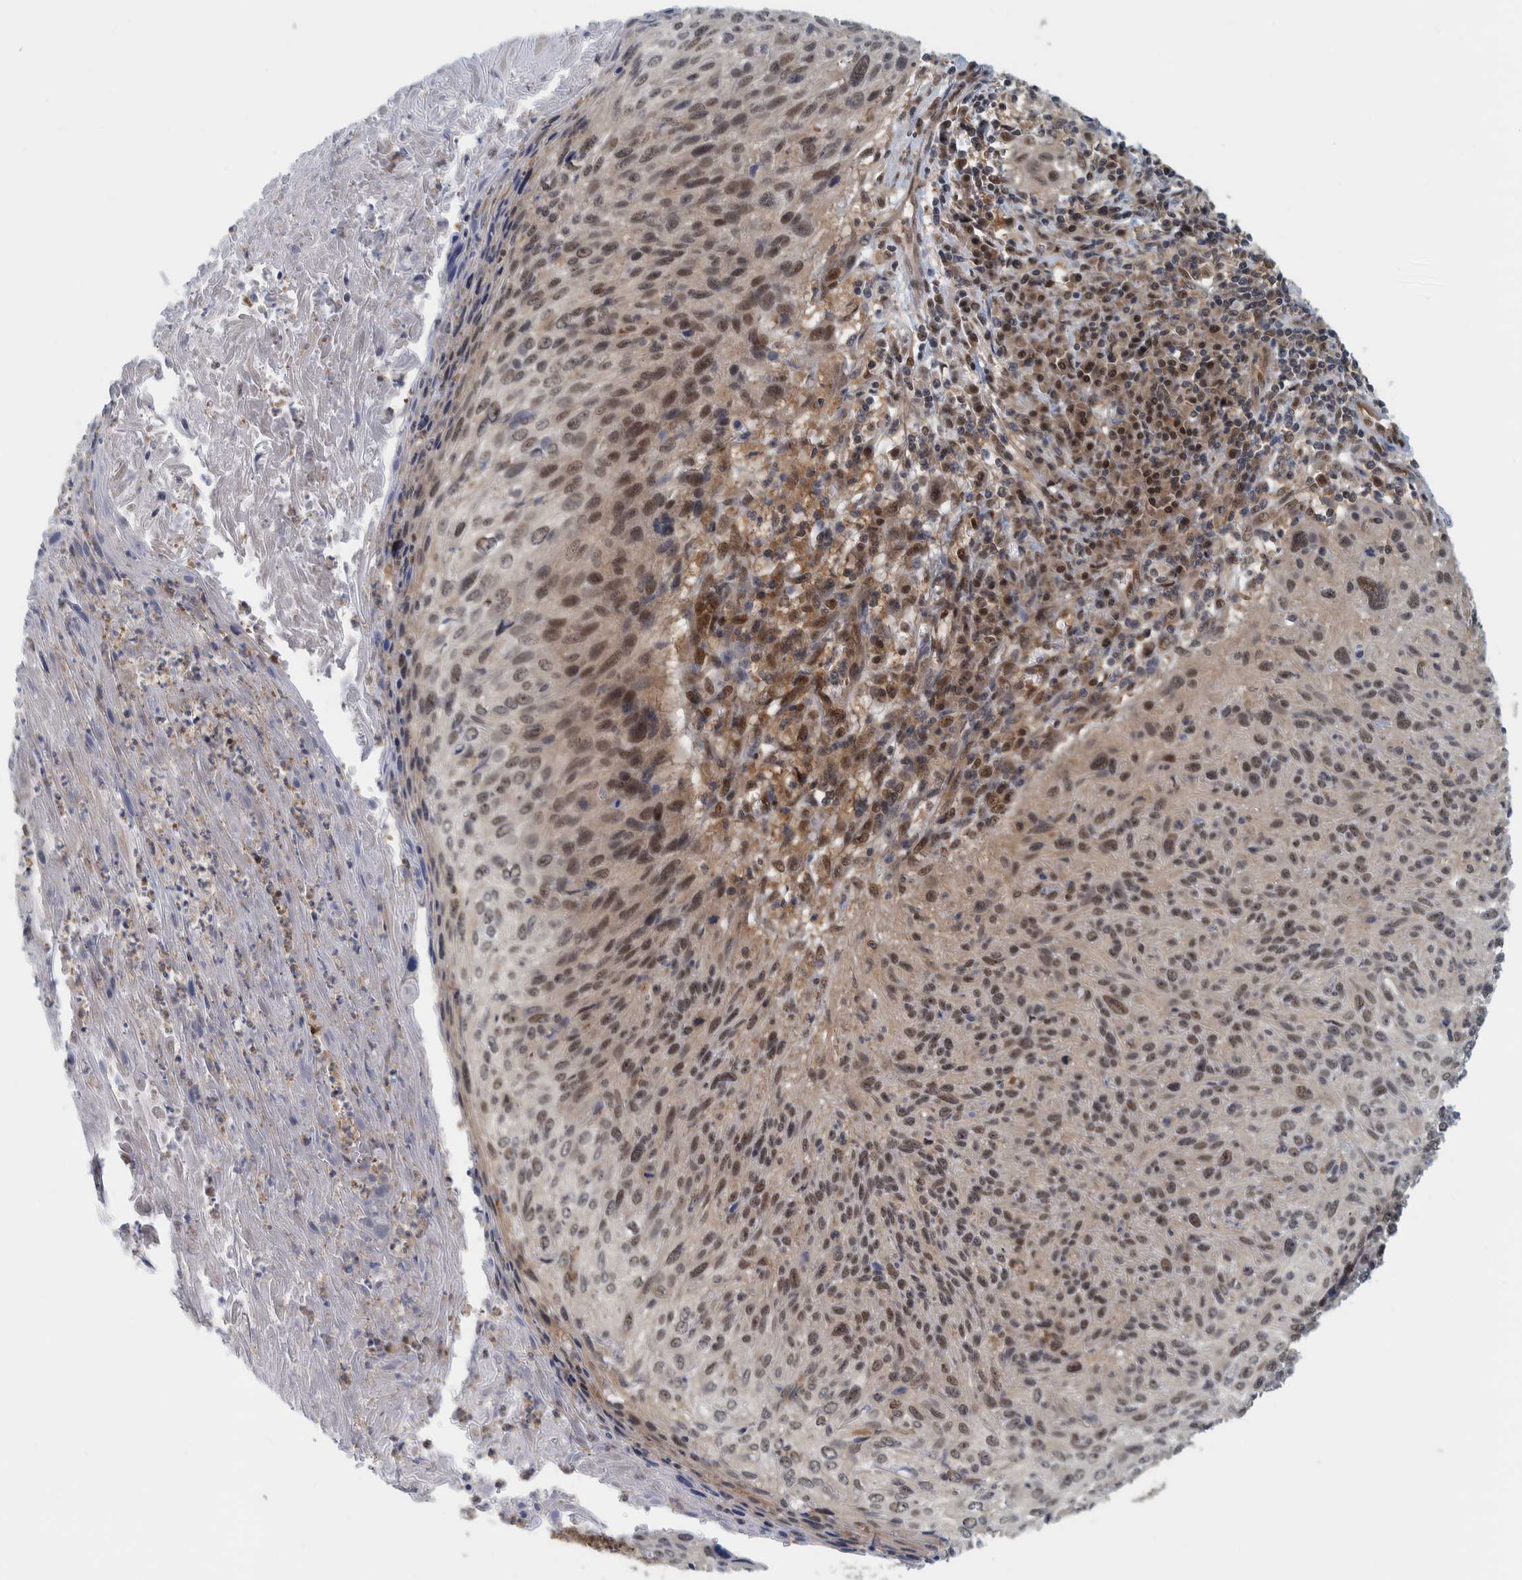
{"staining": {"intensity": "moderate", "quantity": "25%-75%", "location": "nuclear"}, "tissue": "cervical cancer", "cell_type": "Tumor cells", "image_type": "cancer", "snomed": [{"axis": "morphology", "description": "Squamous cell carcinoma, NOS"}, {"axis": "topography", "description": "Cervix"}], "caption": "Immunohistochemical staining of cervical cancer (squamous cell carcinoma) demonstrates moderate nuclear protein staining in approximately 25%-75% of tumor cells. The staining is performed using DAB brown chromogen to label protein expression. The nuclei are counter-stained blue using hematoxylin.", "gene": "COPS3", "patient": {"sex": "female", "age": 51}}